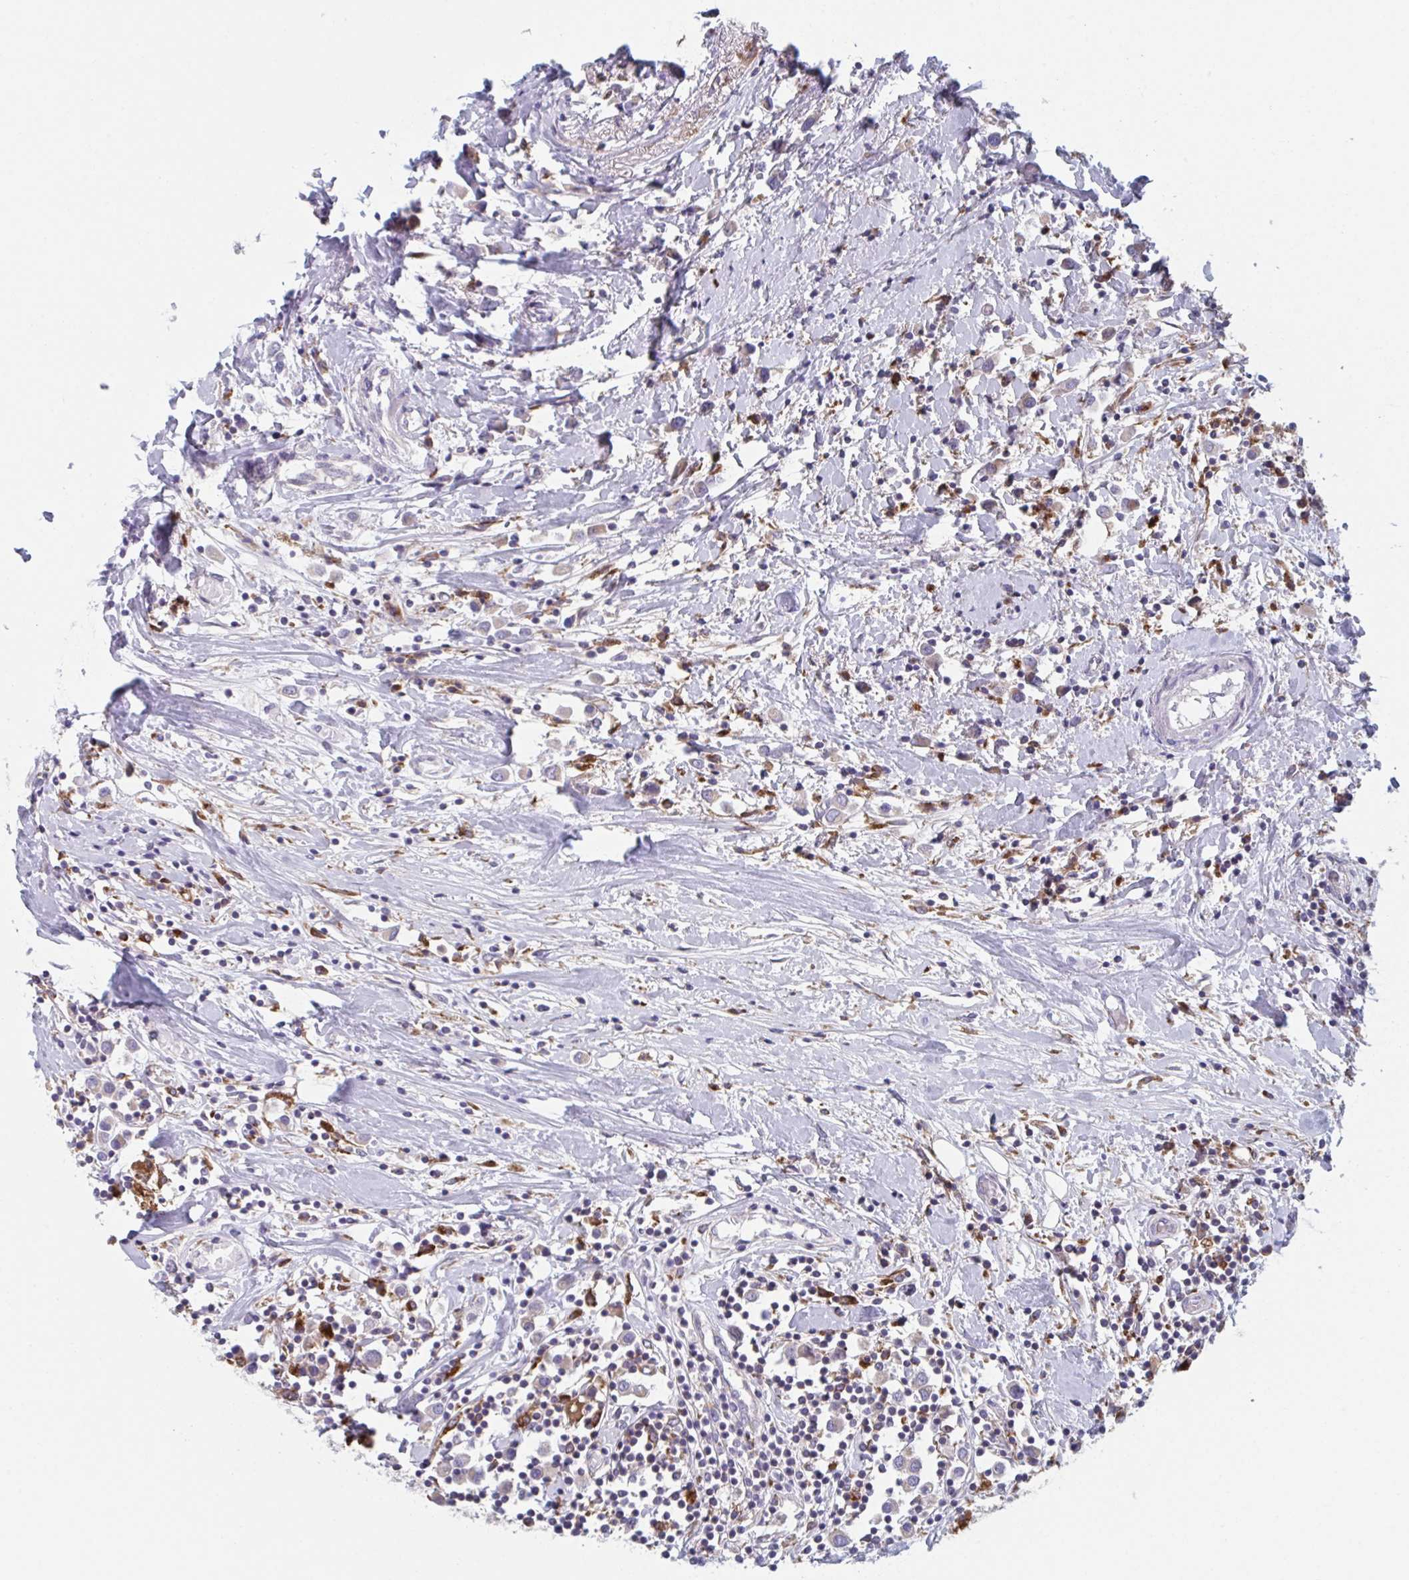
{"staining": {"intensity": "negative", "quantity": "none", "location": "none"}, "tissue": "breast cancer", "cell_type": "Tumor cells", "image_type": "cancer", "snomed": [{"axis": "morphology", "description": "Duct carcinoma"}, {"axis": "topography", "description": "Breast"}], "caption": "This is an immunohistochemistry (IHC) micrograph of human breast cancer. There is no staining in tumor cells.", "gene": "NIPSNAP1", "patient": {"sex": "female", "age": 61}}